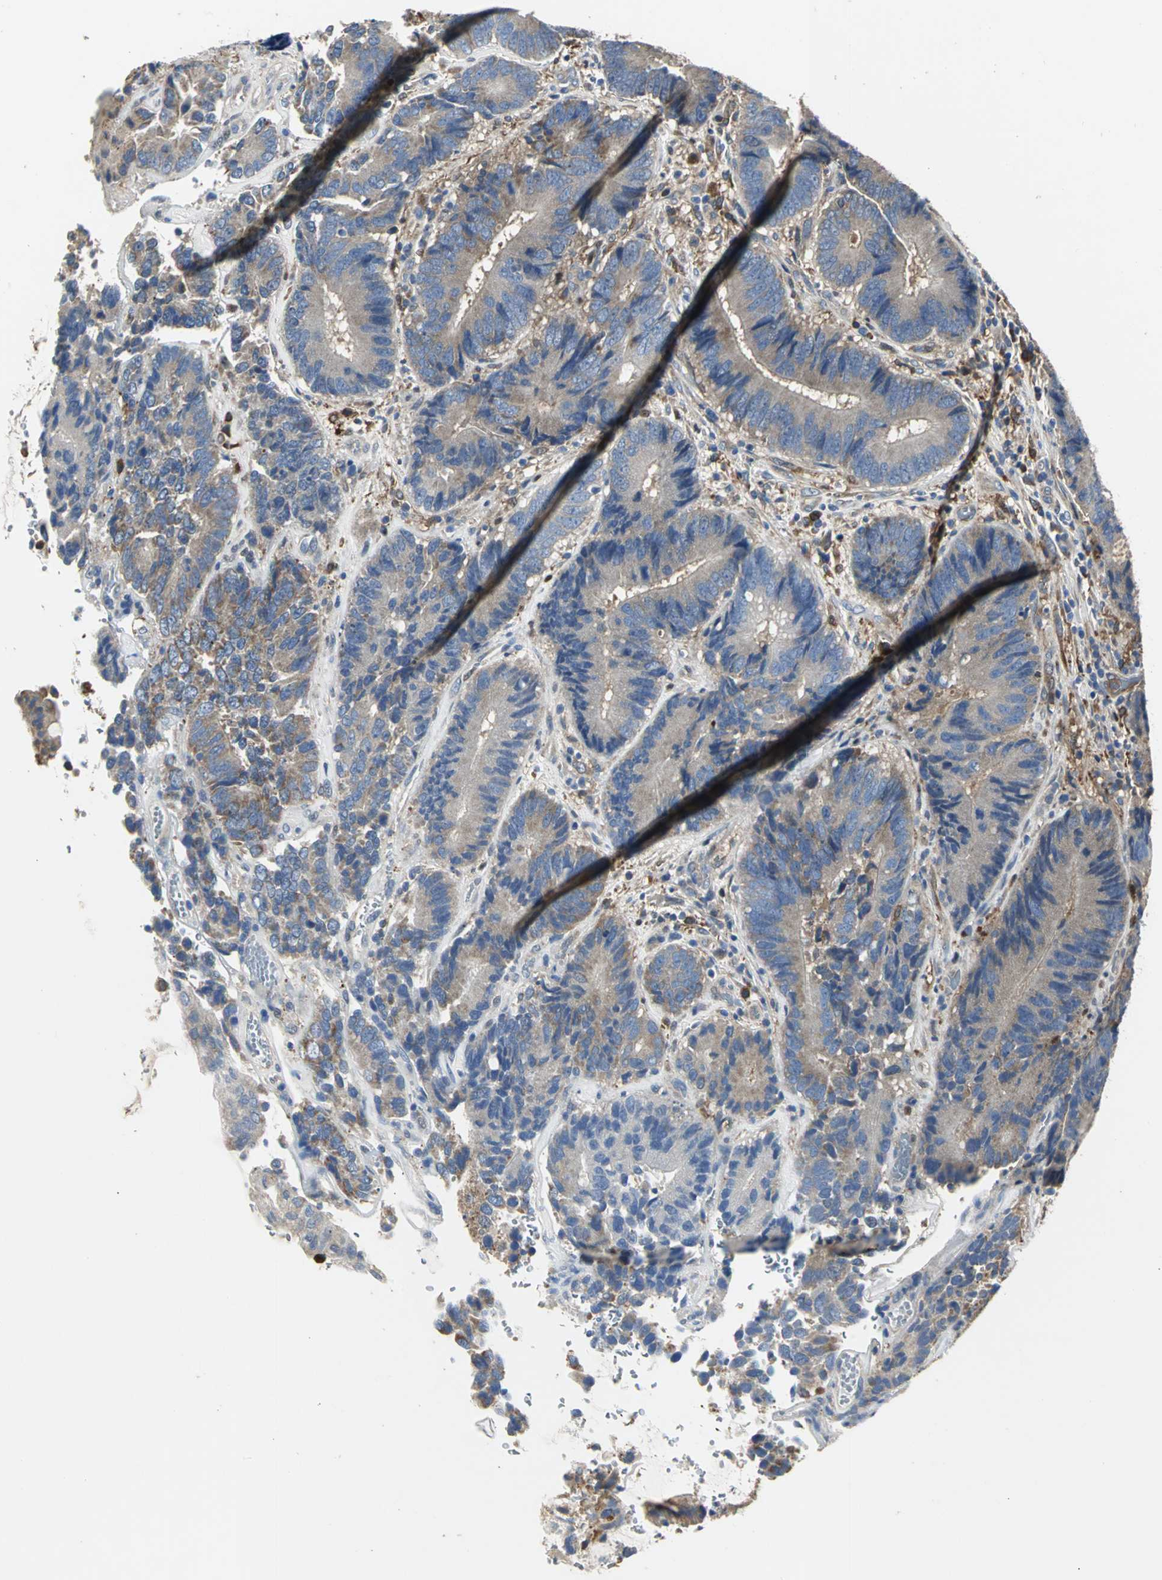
{"staining": {"intensity": "moderate", "quantity": ">75%", "location": "cytoplasmic/membranous"}, "tissue": "colorectal cancer", "cell_type": "Tumor cells", "image_type": "cancer", "snomed": [{"axis": "morphology", "description": "Adenocarcinoma, NOS"}, {"axis": "topography", "description": "Colon"}], "caption": "A brown stain shows moderate cytoplasmic/membranous positivity of a protein in colorectal cancer tumor cells.", "gene": "CHRNB1", "patient": {"sex": "female", "age": 78}}